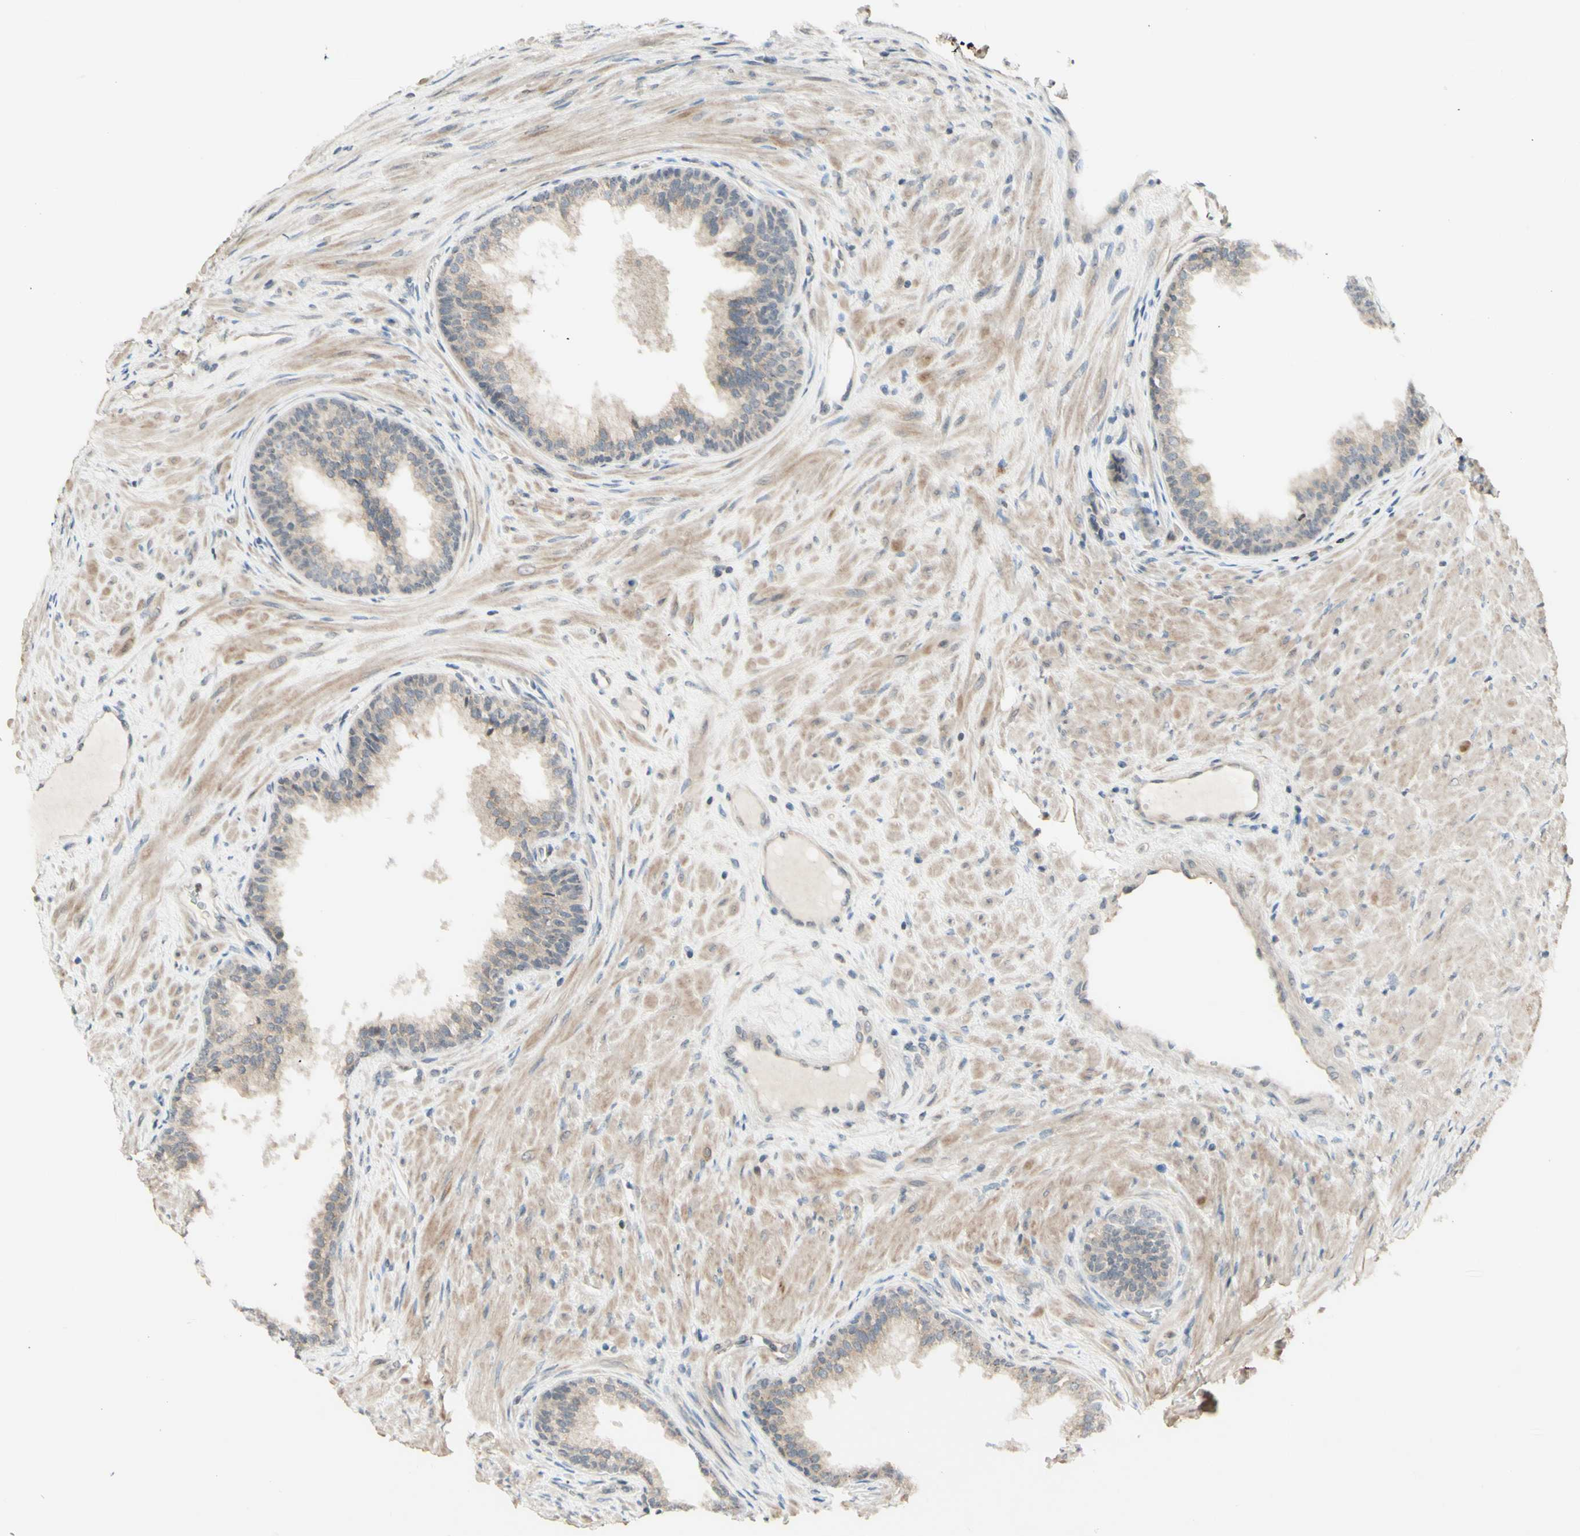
{"staining": {"intensity": "weak", "quantity": ">75%", "location": "cytoplasmic/membranous"}, "tissue": "prostate", "cell_type": "Glandular cells", "image_type": "normal", "snomed": [{"axis": "morphology", "description": "Normal tissue, NOS"}, {"axis": "topography", "description": "Prostate"}], "caption": "About >75% of glandular cells in normal human prostate display weak cytoplasmic/membranous protein expression as visualized by brown immunohistochemical staining.", "gene": "ZW10", "patient": {"sex": "male", "age": 76}}